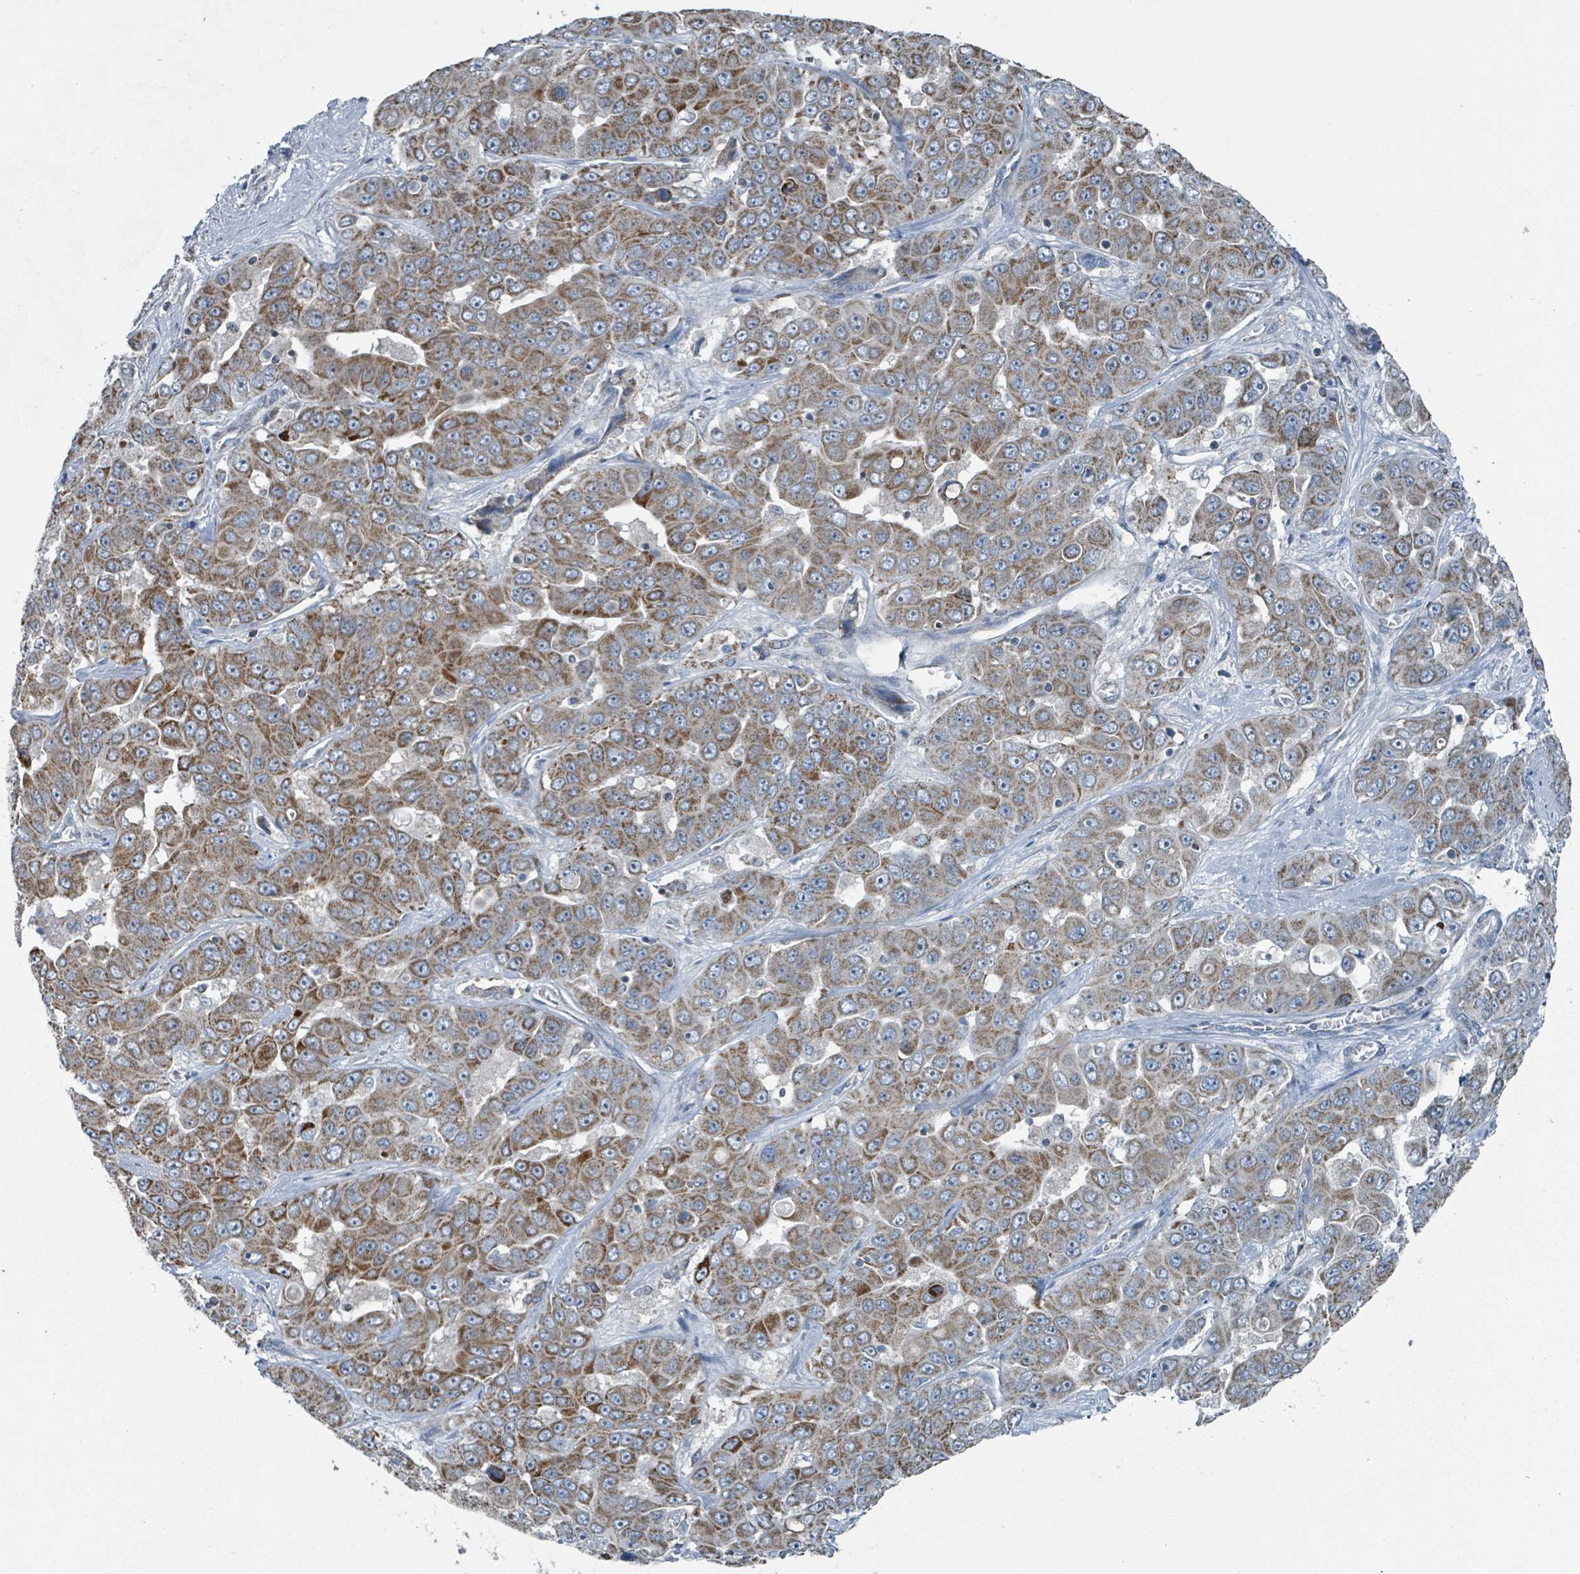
{"staining": {"intensity": "moderate", "quantity": ">75%", "location": "cytoplasmic/membranous"}, "tissue": "liver cancer", "cell_type": "Tumor cells", "image_type": "cancer", "snomed": [{"axis": "morphology", "description": "Cholangiocarcinoma"}, {"axis": "topography", "description": "Liver"}], "caption": "Immunohistochemistry (IHC) of human liver cancer (cholangiocarcinoma) shows medium levels of moderate cytoplasmic/membranous expression in approximately >75% of tumor cells.", "gene": "ABHD18", "patient": {"sex": "female", "age": 52}}